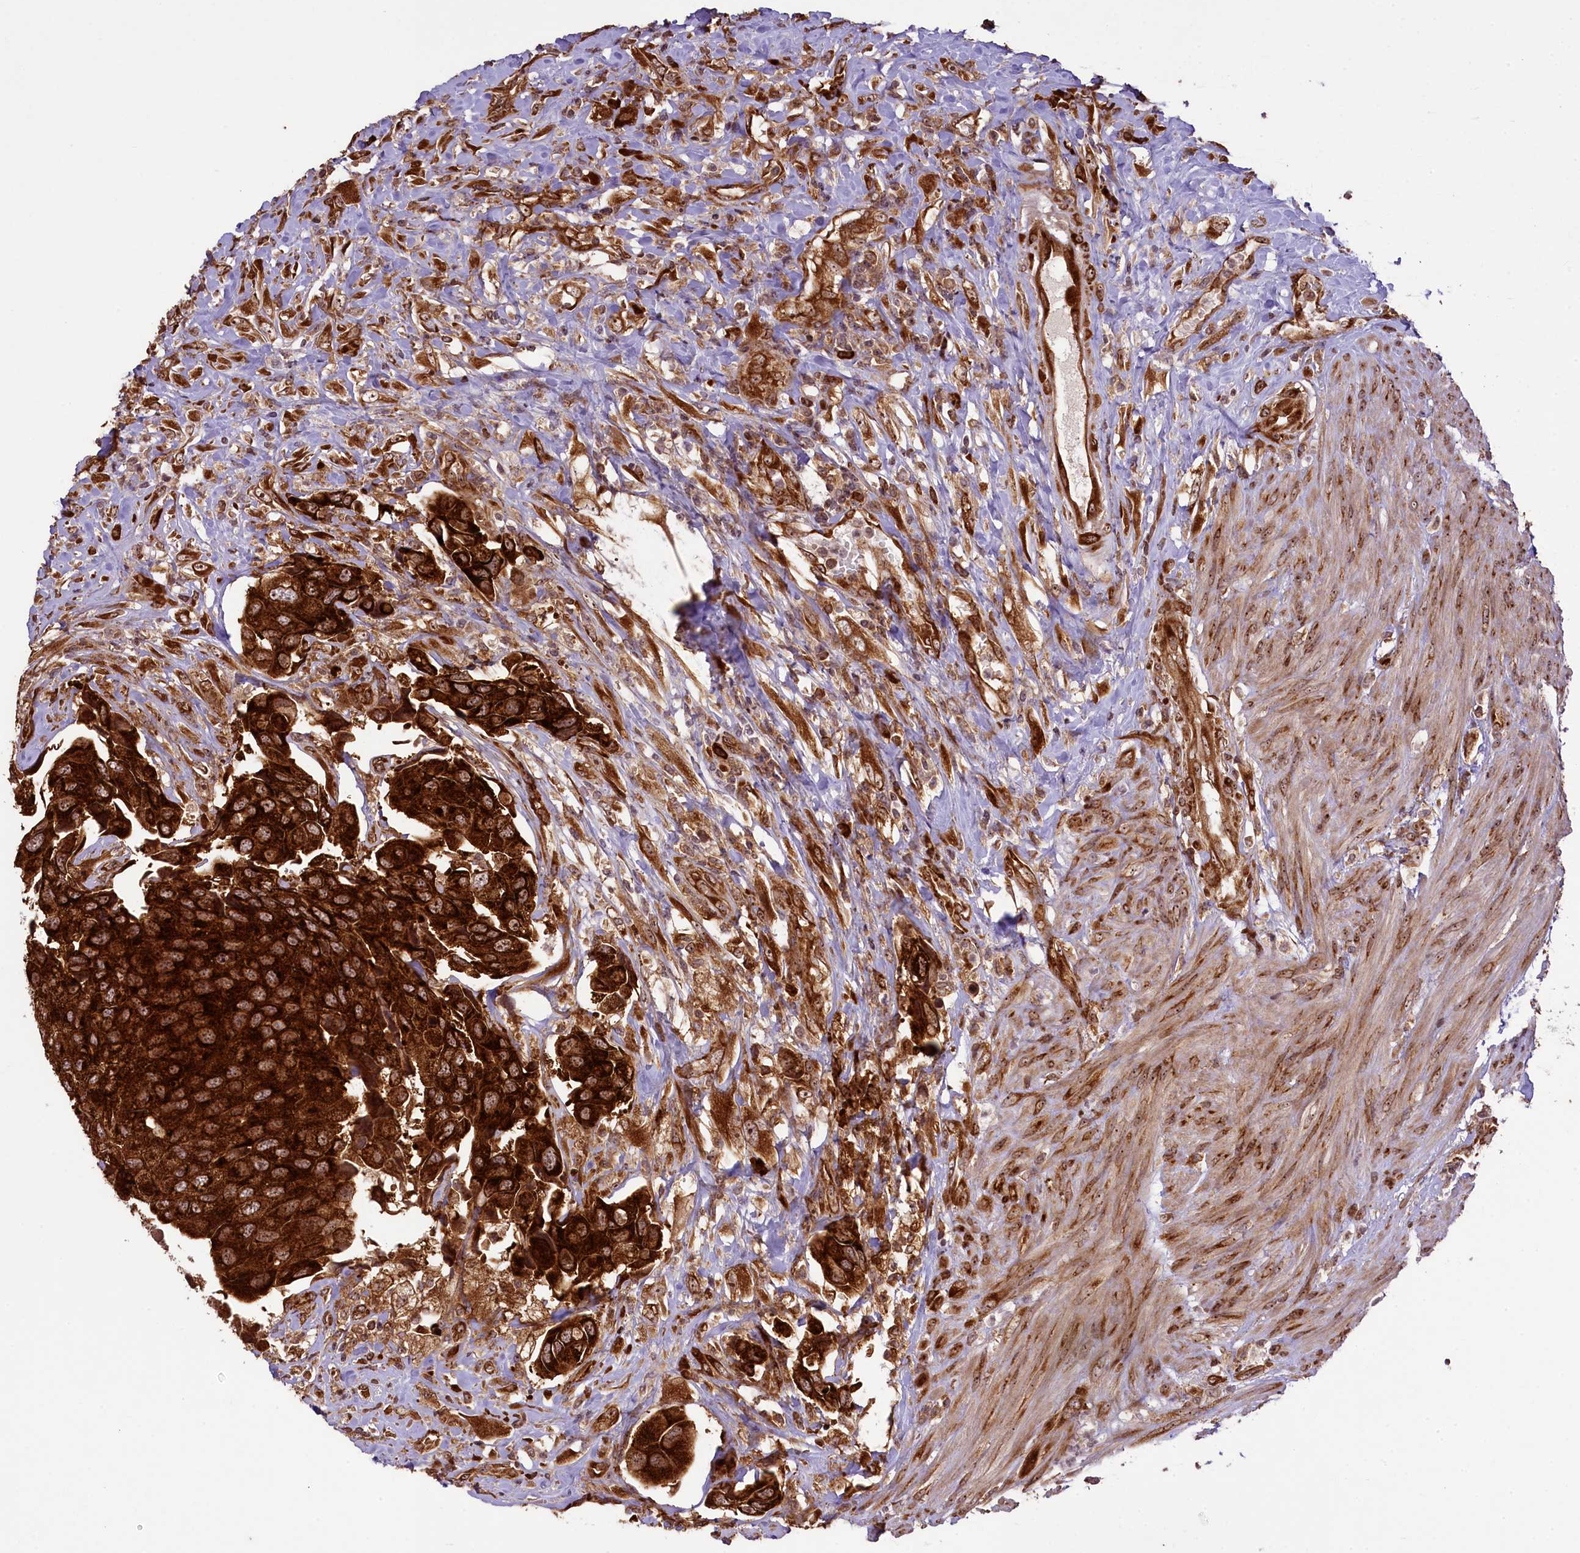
{"staining": {"intensity": "strong", "quantity": ">75%", "location": "cytoplasmic/membranous"}, "tissue": "urothelial cancer", "cell_type": "Tumor cells", "image_type": "cancer", "snomed": [{"axis": "morphology", "description": "Urothelial carcinoma, High grade"}, {"axis": "topography", "description": "Urinary bladder"}], "caption": "Immunohistochemical staining of urothelial cancer reveals high levels of strong cytoplasmic/membranous protein positivity in about >75% of tumor cells. The staining is performed using DAB brown chromogen to label protein expression. The nuclei are counter-stained blue using hematoxylin.", "gene": "LARP4", "patient": {"sex": "male", "age": 74}}